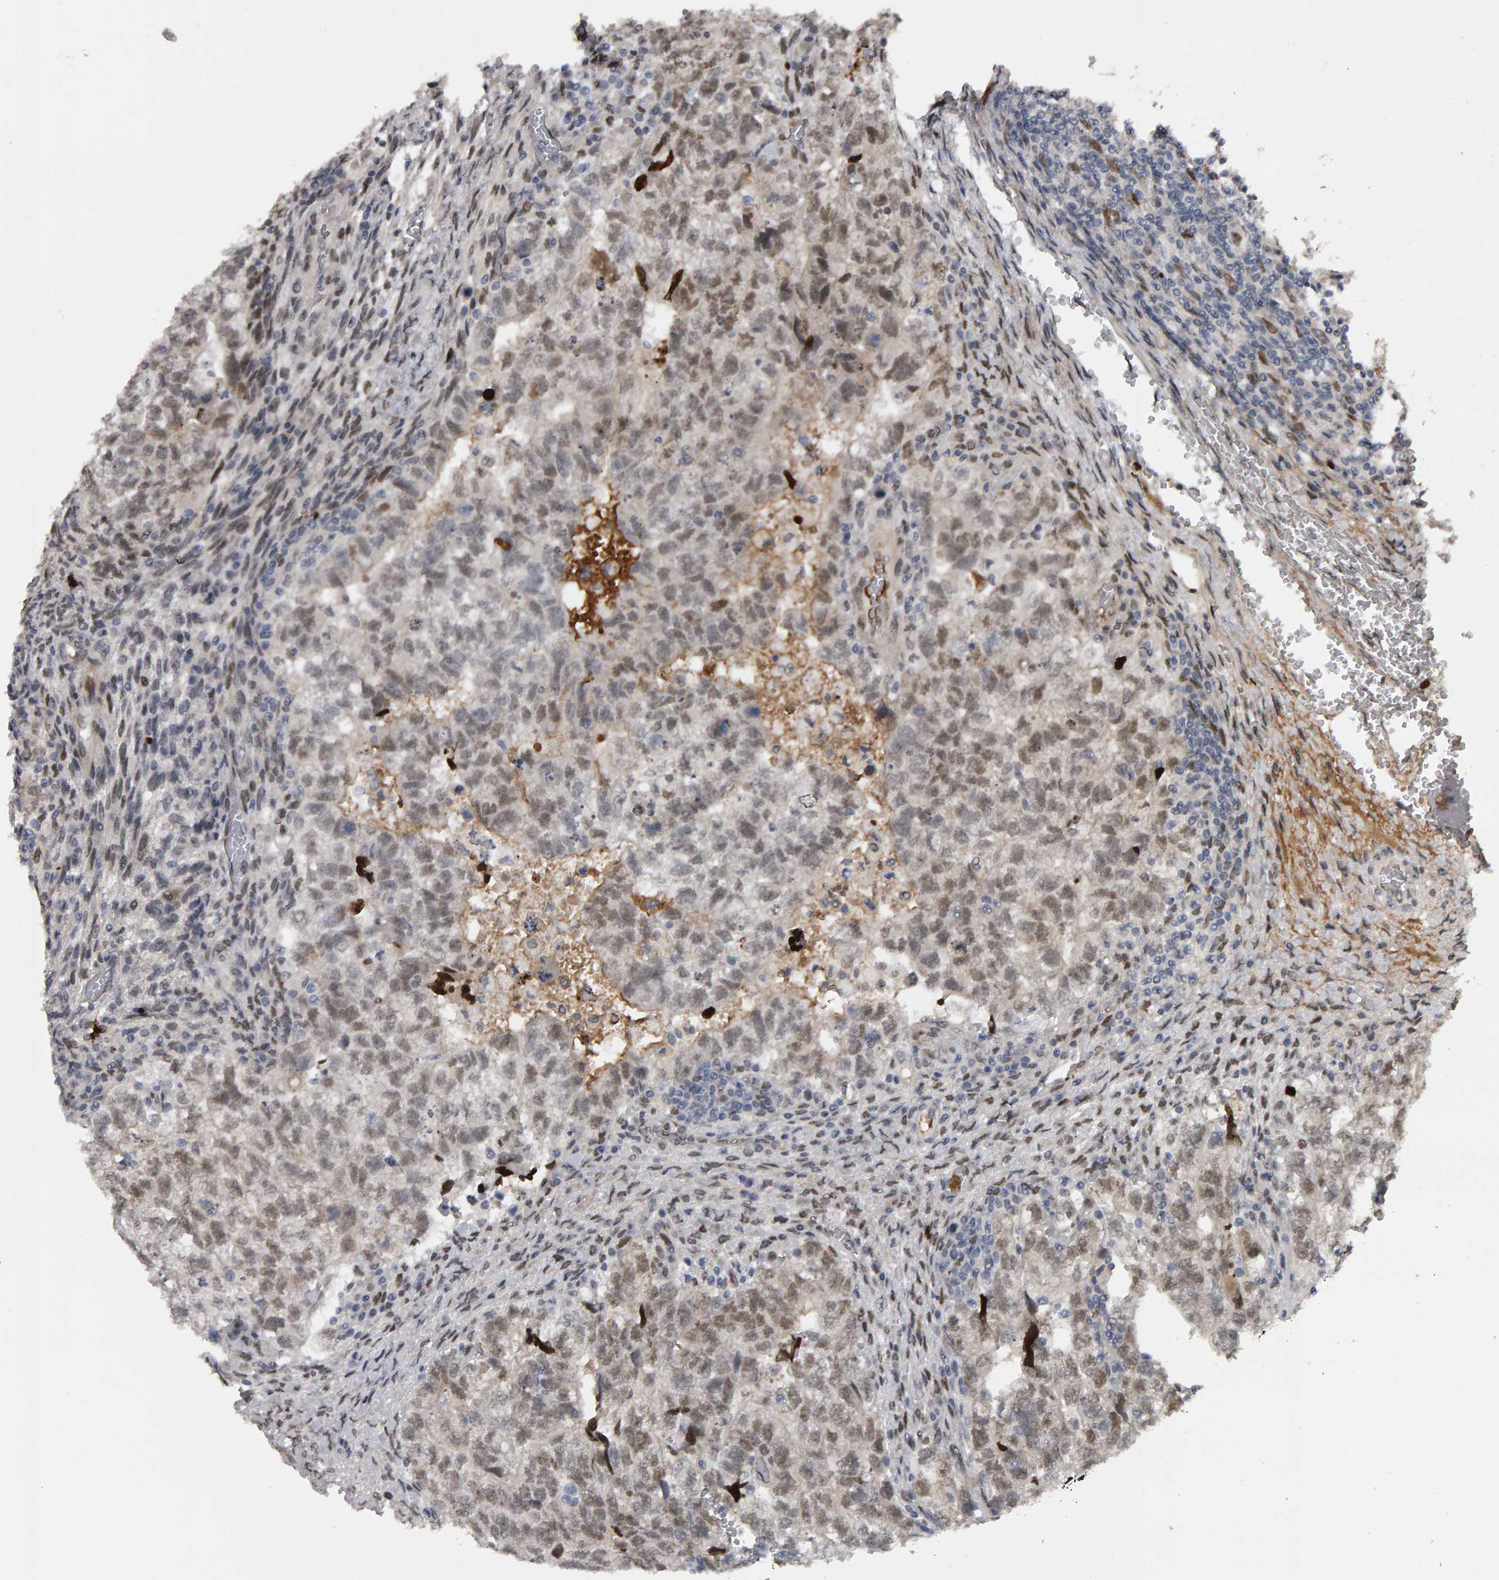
{"staining": {"intensity": "weak", "quantity": ">75%", "location": "nuclear"}, "tissue": "testis cancer", "cell_type": "Tumor cells", "image_type": "cancer", "snomed": [{"axis": "morphology", "description": "Carcinoma, Embryonal, NOS"}, {"axis": "topography", "description": "Testis"}], "caption": "This photomicrograph displays immunohistochemistry (IHC) staining of human testis embryonal carcinoma, with low weak nuclear expression in about >75% of tumor cells.", "gene": "IPO8", "patient": {"sex": "male", "age": 36}}